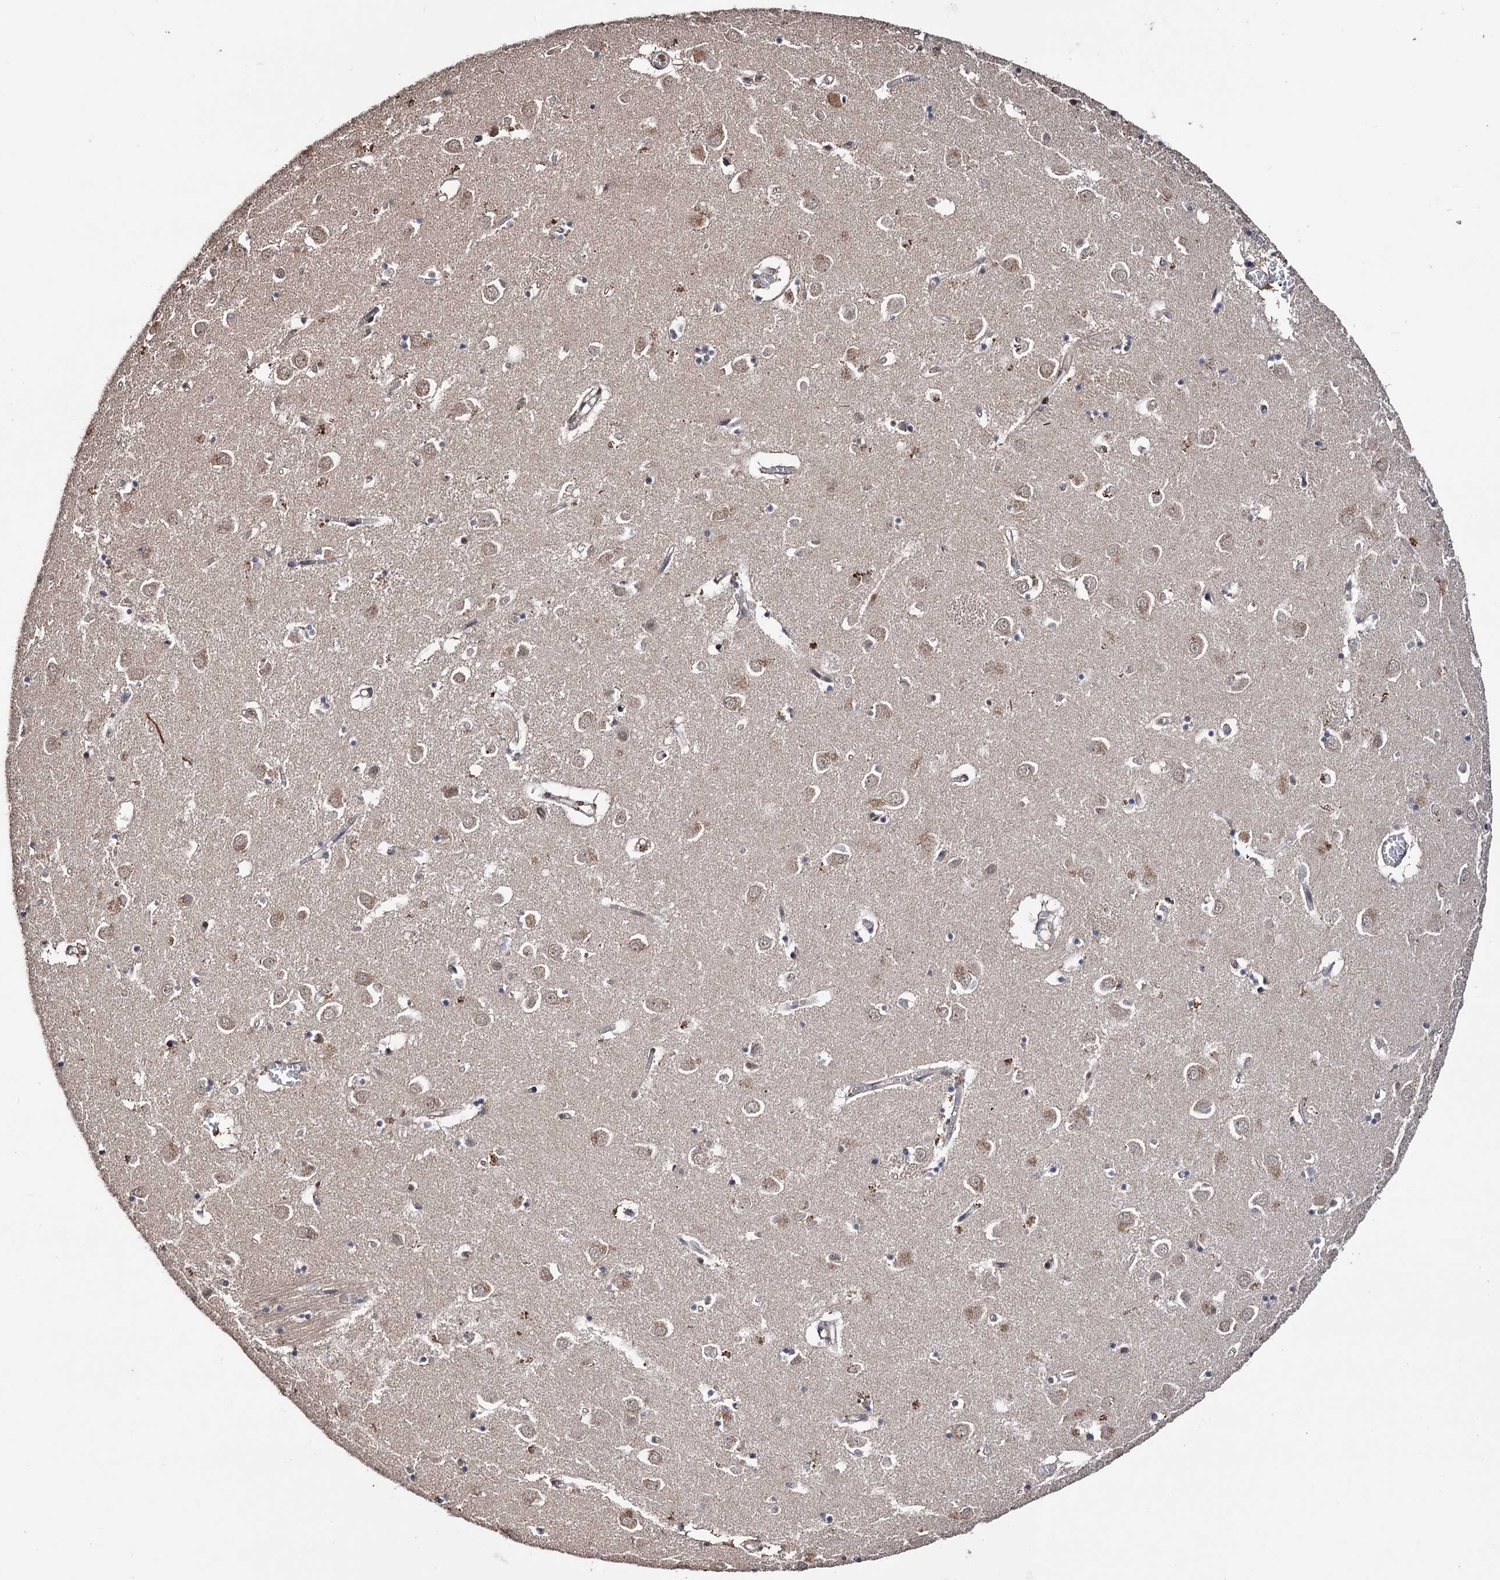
{"staining": {"intensity": "weak", "quantity": "<25%", "location": "cytoplasmic/membranous,nuclear"}, "tissue": "caudate", "cell_type": "Glial cells", "image_type": "normal", "snomed": [{"axis": "morphology", "description": "Normal tissue, NOS"}, {"axis": "topography", "description": "Lateral ventricle wall"}], "caption": "An IHC image of benign caudate is shown. There is no staining in glial cells of caudate. (DAB immunohistochemistry visualized using brightfield microscopy, high magnification).", "gene": "KLF5", "patient": {"sex": "male", "age": 70}}